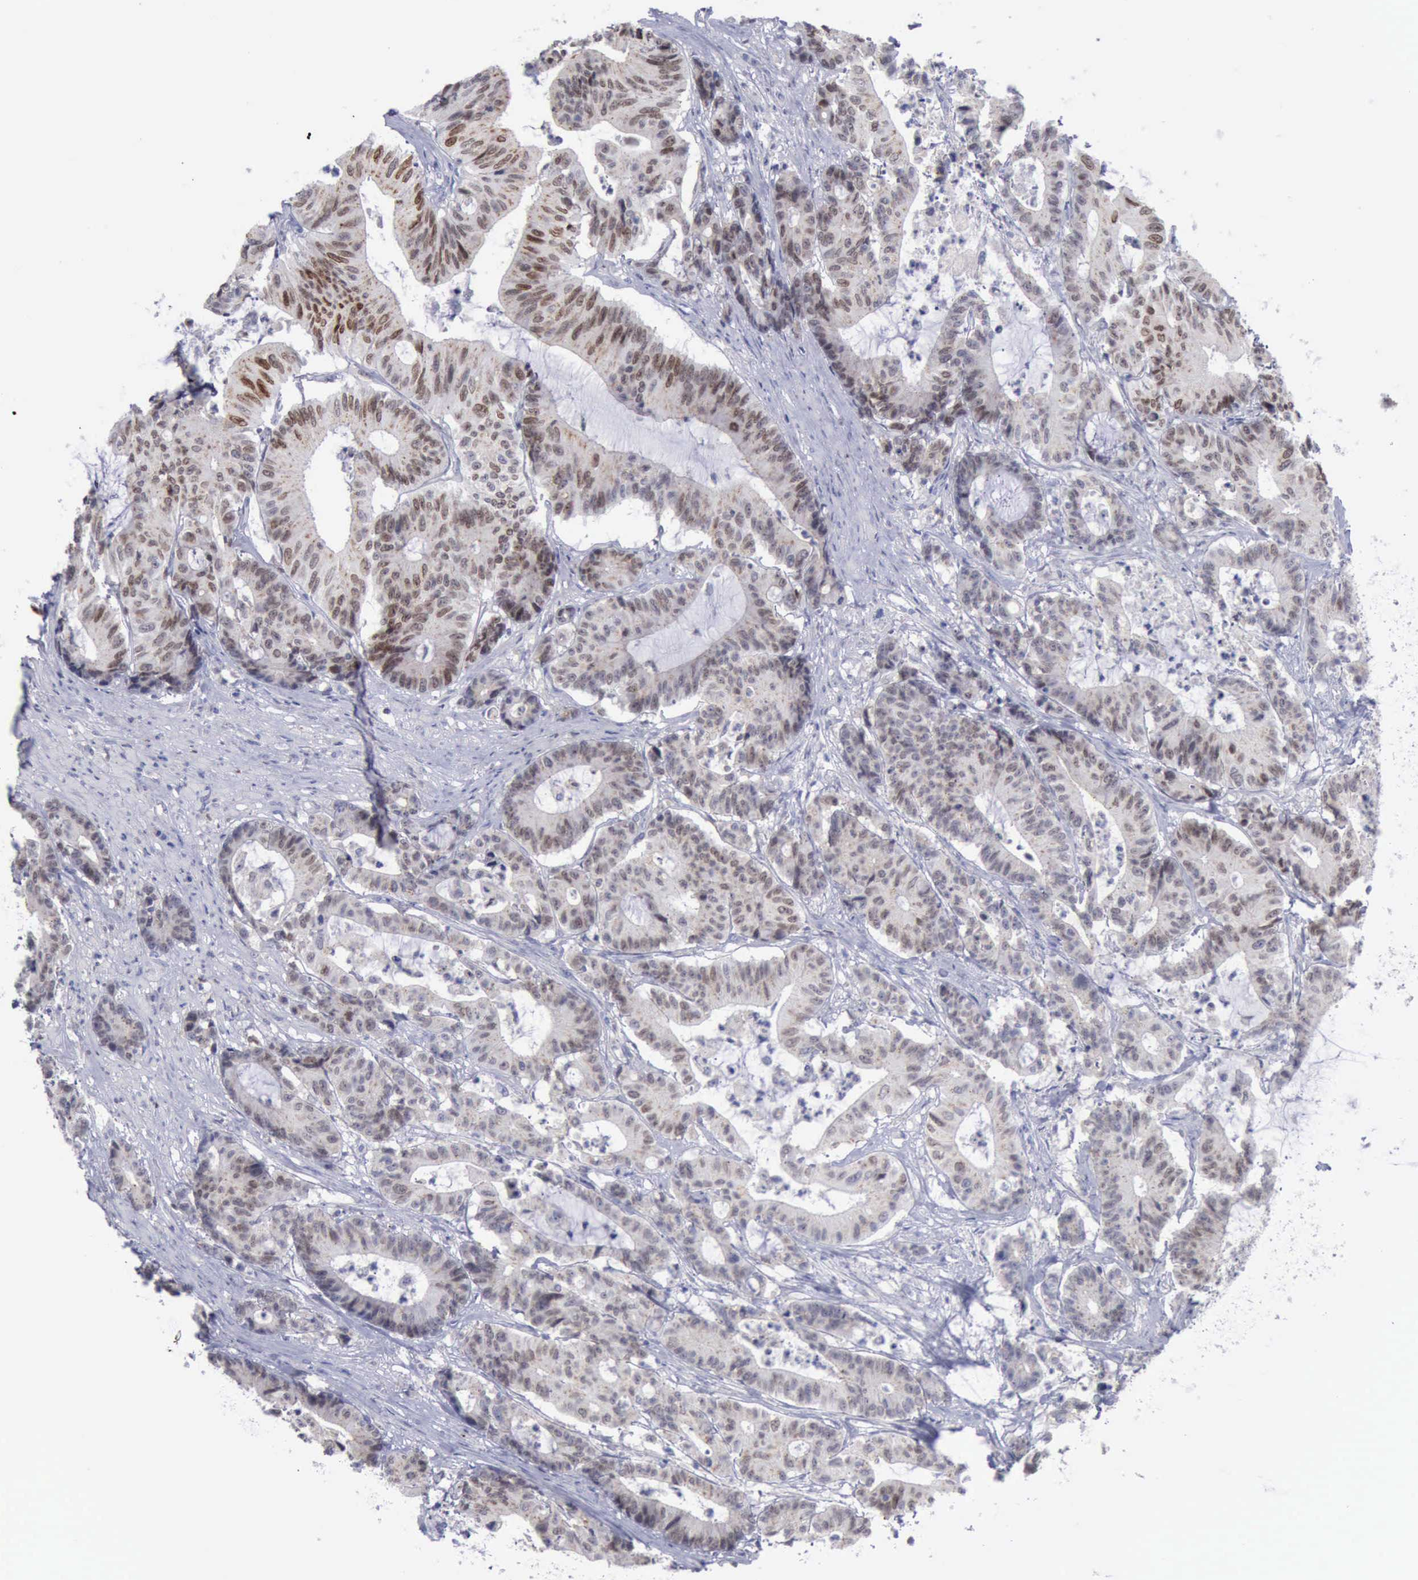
{"staining": {"intensity": "moderate", "quantity": ">75%", "location": "nuclear"}, "tissue": "colorectal cancer", "cell_type": "Tumor cells", "image_type": "cancer", "snomed": [{"axis": "morphology", "description": "Adenocarcinoma, NOS"}, {"axis": "topography", "description": "Colon"}], "caption": "A micrograph of adenocarcinoma (colorectal) stained for a protein exhibits moderate nuclear brown staining in tumor cells.", "gene": "SATB2", "patient": {"sex": "female", "age": 84}}